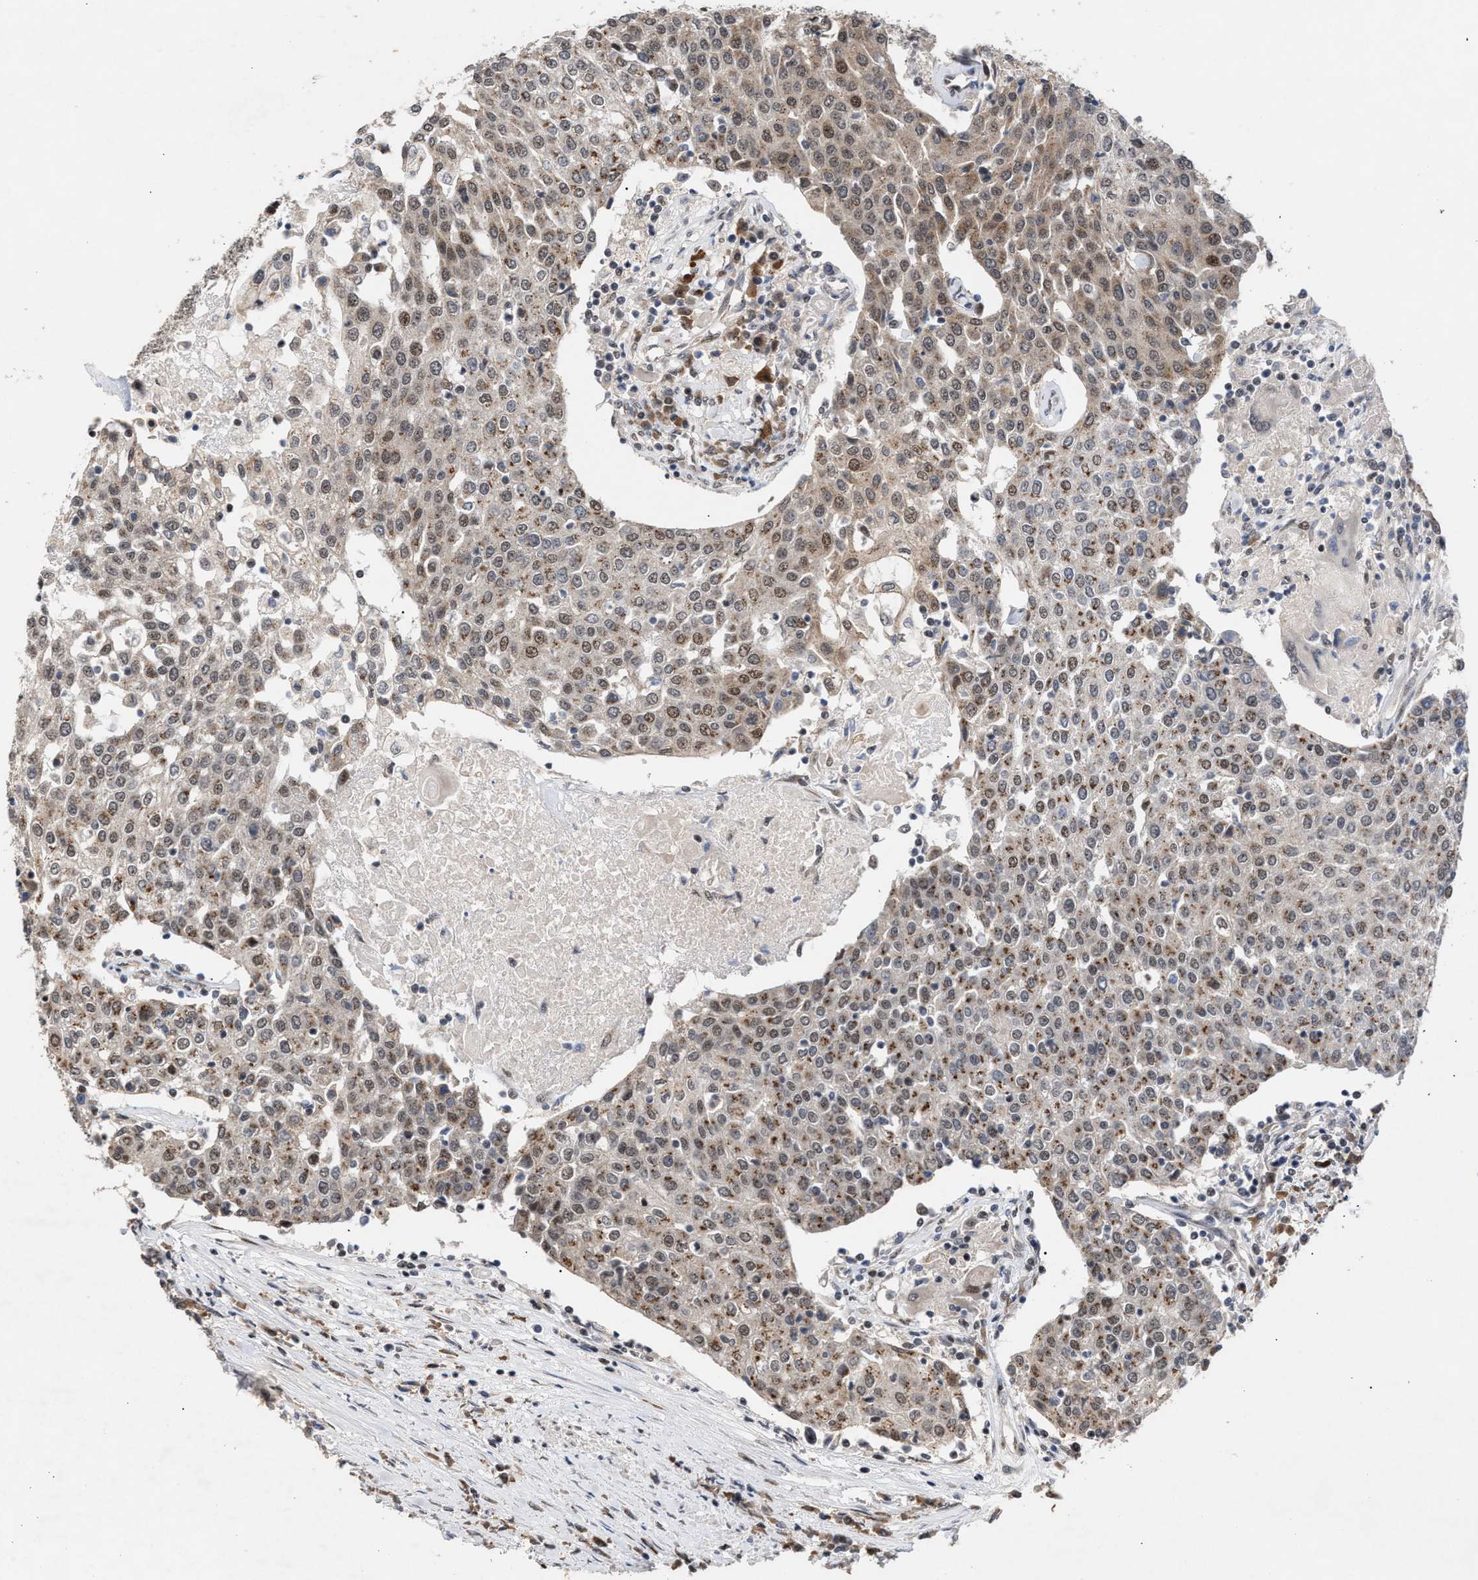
{"staining": {"intensity": "weak", "quantity": "25%-75%", "location": "cytoplasmic/membranous,nuclear"}, "tissue": "urothelial cancer", "cell_type": "Tumor cells", "image_type": "cancer", "snomed": [{"axis": "morphology", "description": "Urothelial carcinoma, High grade"}, {"axis": "topography", "description": "Urinary bladder"}], "caption": "Immunohistochemistry (IHC) (DAB) staining of human urothelial cancer reveals weak cytoplasmic/membranous and nuclear protein staining in approximately 25%-75% of tumor cells.", "gene": "MKNK2", "patient": {"sex": "female", "age": 85}}